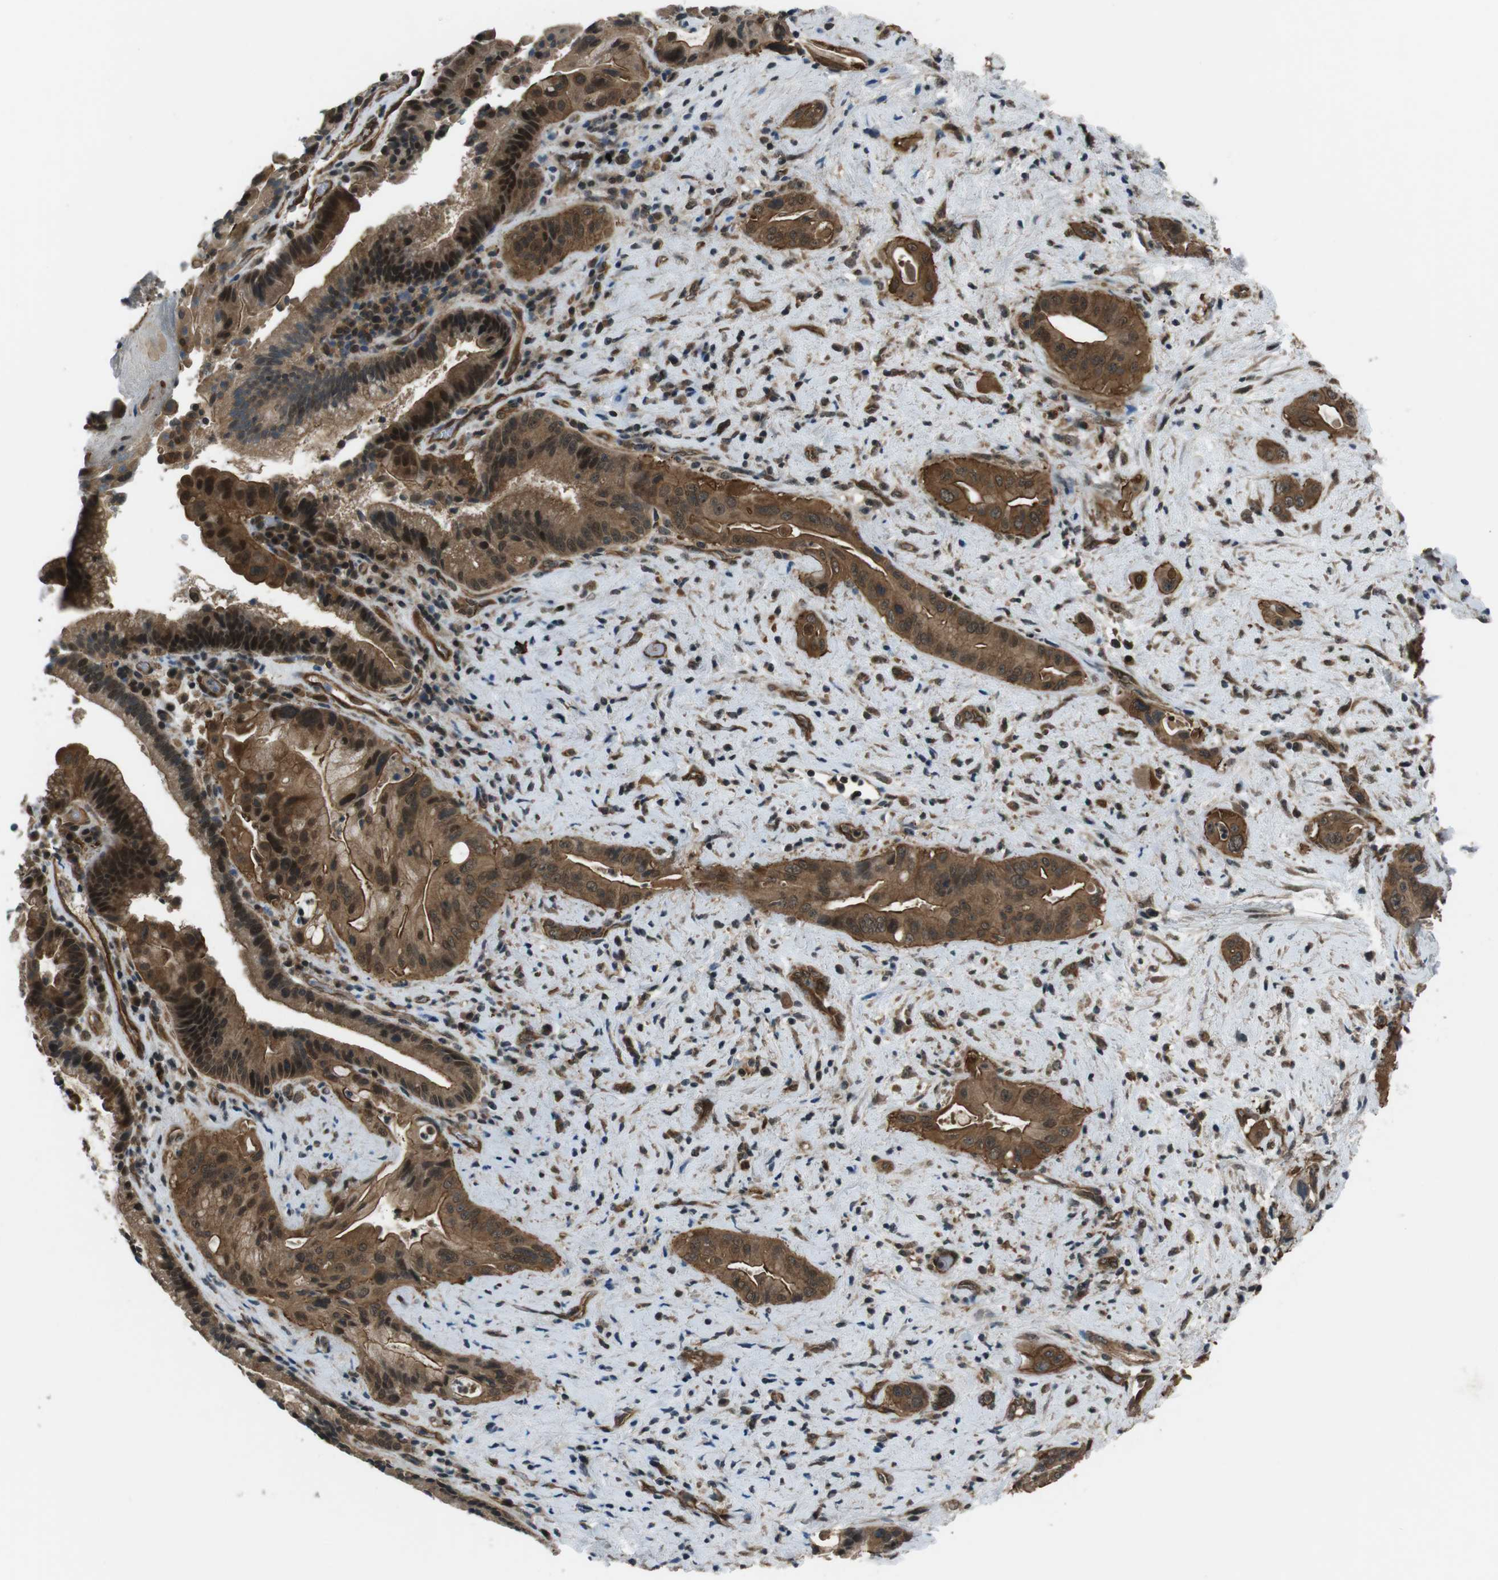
{"staining": {"intensity": "strong", "quantity": ">75%", "location": "cytoplasmic/membranous,nuclear"}, "tissue": "pancreatic cancer", "cell_type": "Tumor cells", "image_type": "cancer", "snomed": [{"axis": "morphology", "description": "Adenocarcinoma, NOS"}, {"axis": "topography", "description": "Pancreas"}], "caption": "Immunohistochemistry (IHC) (DAB (3,3'-diaminobenzidine)) staining of adenocarcinoma (pancreatic) exhibits strong cytoplasmic/membranous and nuclear protein expression in about >75% of tumor cells. The staining is performed using DAB brown chromogen to label protein expression. The nuclei are counter-stained blue using hematoxylin.", "gene": "TIAM2", "patient": {"sex": "male", "age": 77}}